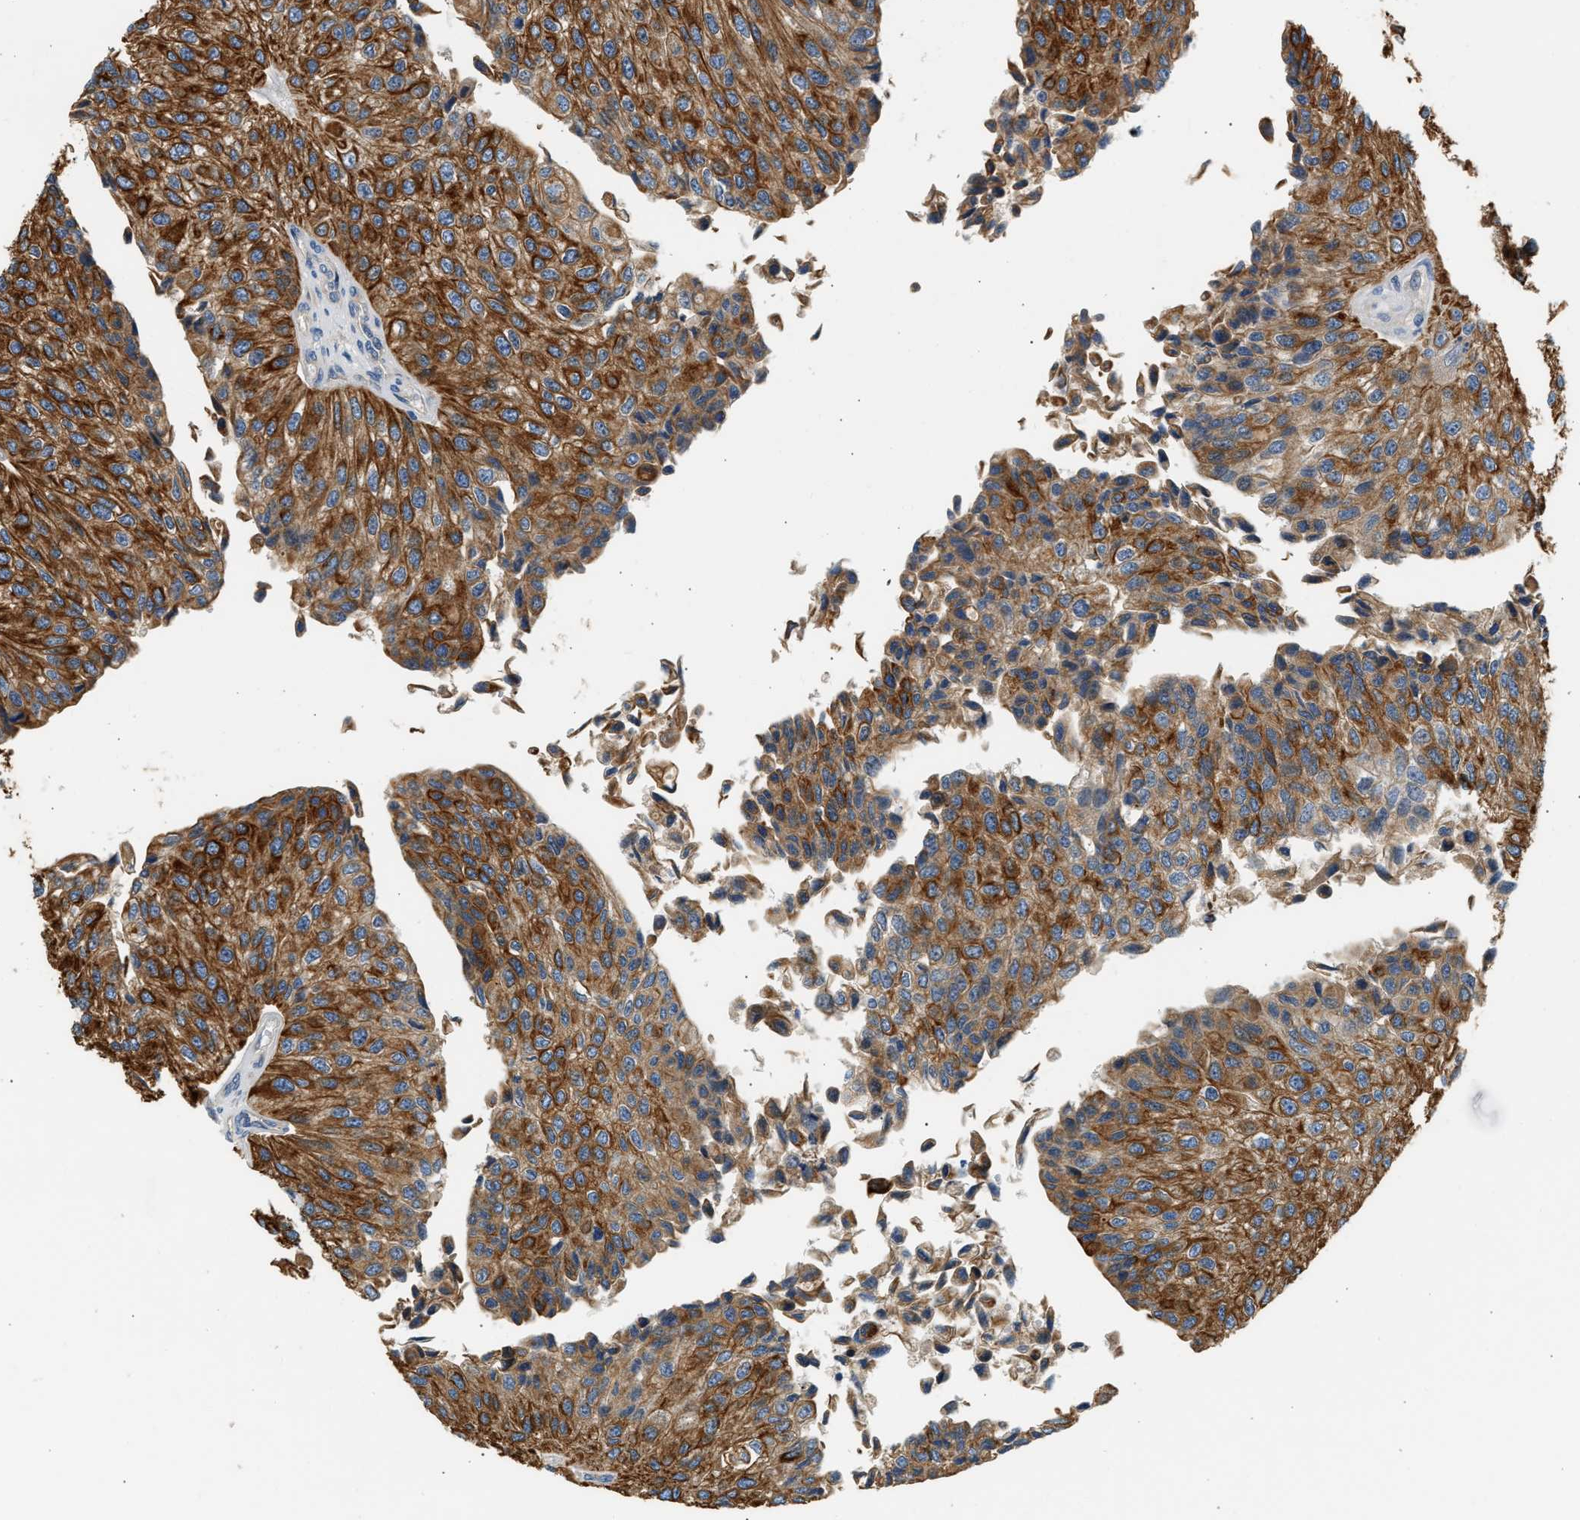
{"staining": {"intensity": "strong", "quantity": ">75%", "location": "cytoplasmic/membranous"}, "tissue": "urothelial cancer", "cell_type": "Tumor cells", "image_type": "cancer", "snomed": [{"axis": "morphology", "description": "Urothelial carcinoma, High grade"}, {"axis": "topography", "description": "Kidney"}, {"axis": "topography", "description": "Urinary bladder"}], "caption": "High-magnification brightfield microscopy of urothelial cancer stained with DAB (brown) and counterstained with hematoxylin (blue). tumor cells exhibit strong cytoplasmic/membranous expression is appreciated in about>75% of cells.", "gene": "WDR31", "patient": {"sex": "male", "age": 77}}